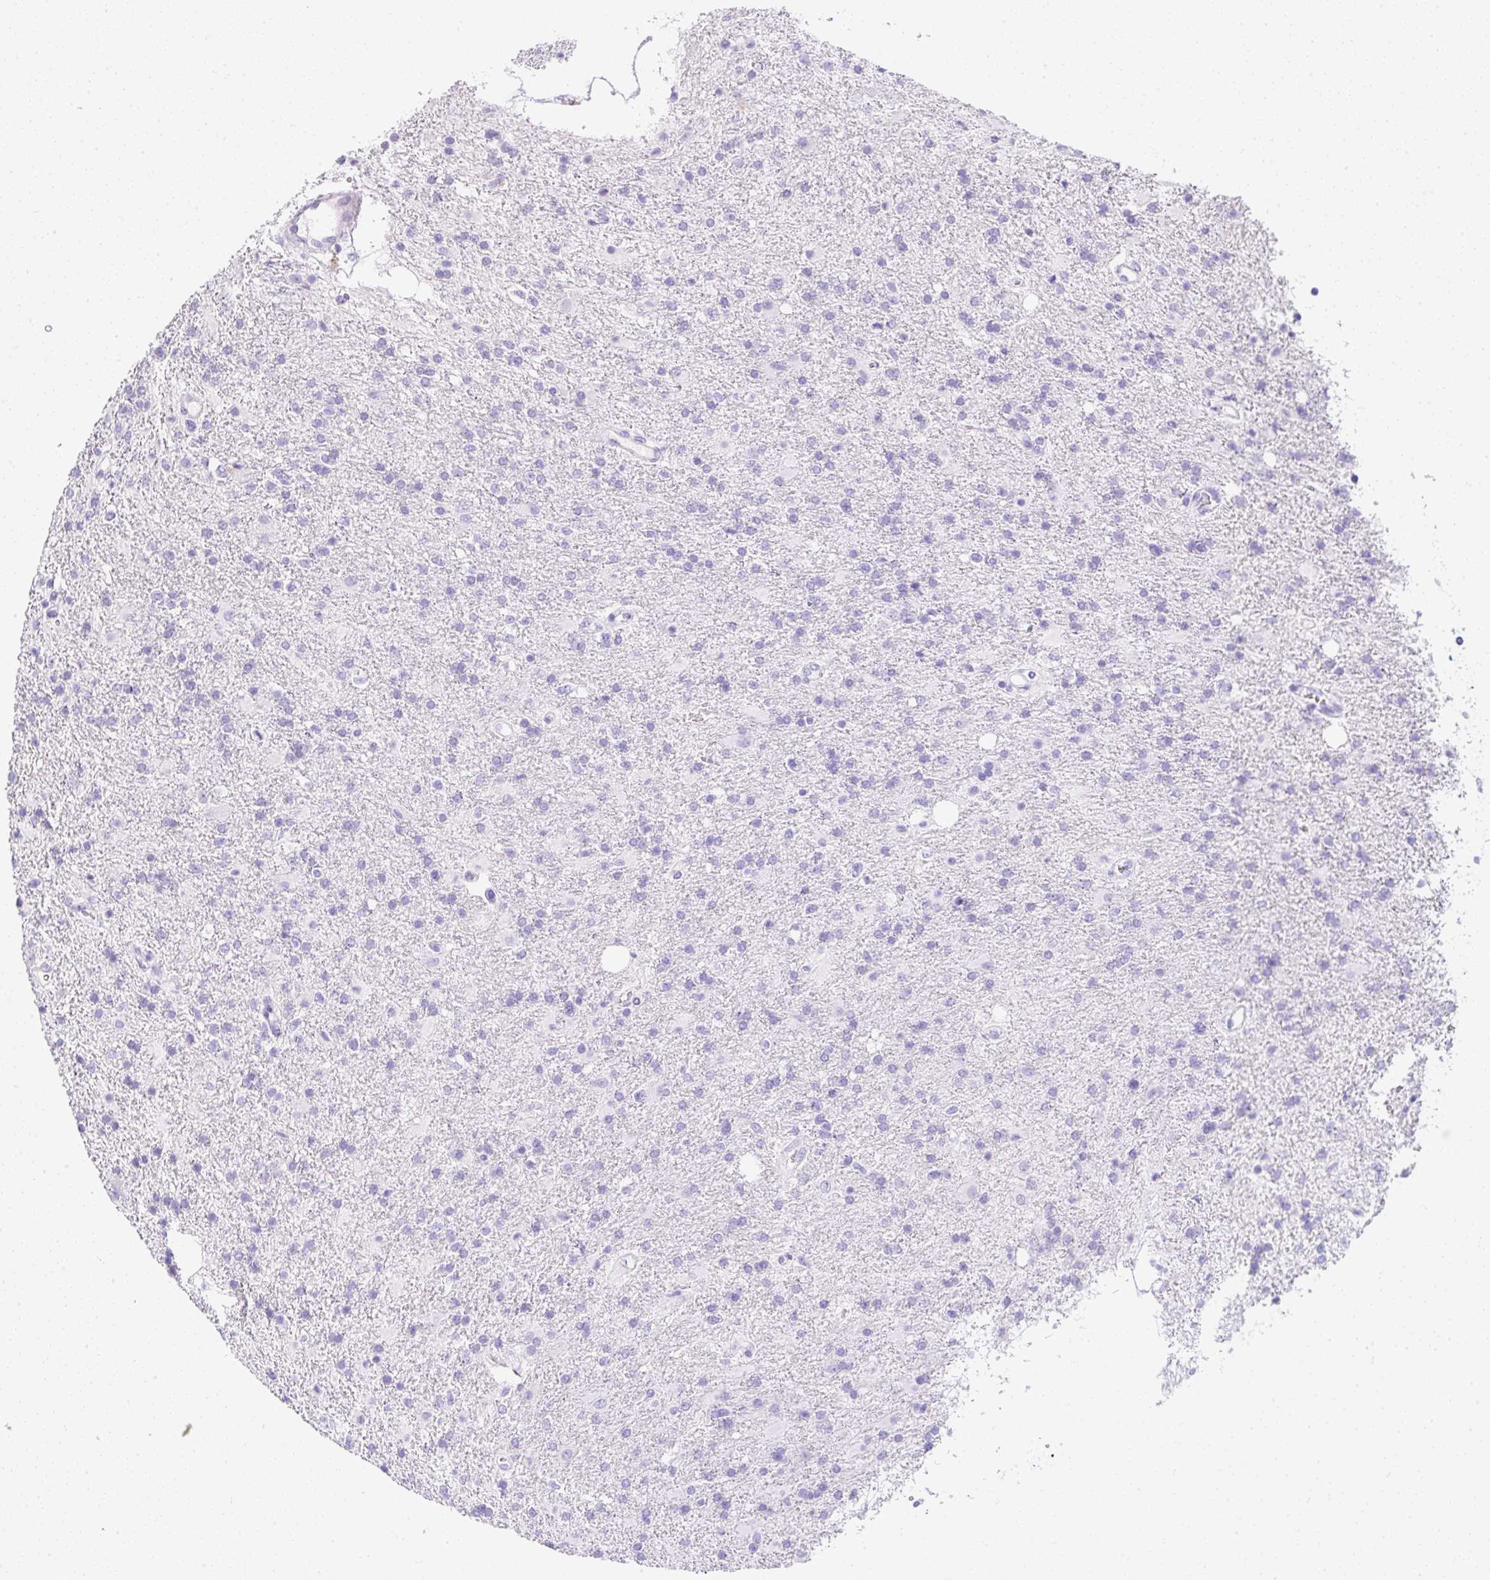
{"staining": {"intensity": "negative", "quantity": "none", "location": "none"}, "tissue": "glioma", "cell_type": "Tumor cells", "image_type": "cancer", "snomed": [{"axis": "morphology", "description": "Glioma, malignant, High grade"}, {"axis": "topography", "description": "Brain"}], "caption": "High magnification brightfield microscopy of glioma stained with DAB (brown) and counterstained with hematoxylin (blue): tumor cells show no significant positivity. (Brightfield microscopy of DAB (3,3'-diaminobenzidine) IHC at high magnification).", "gene": "DTX4", "patient": {"sex": "male", "age": 56}}